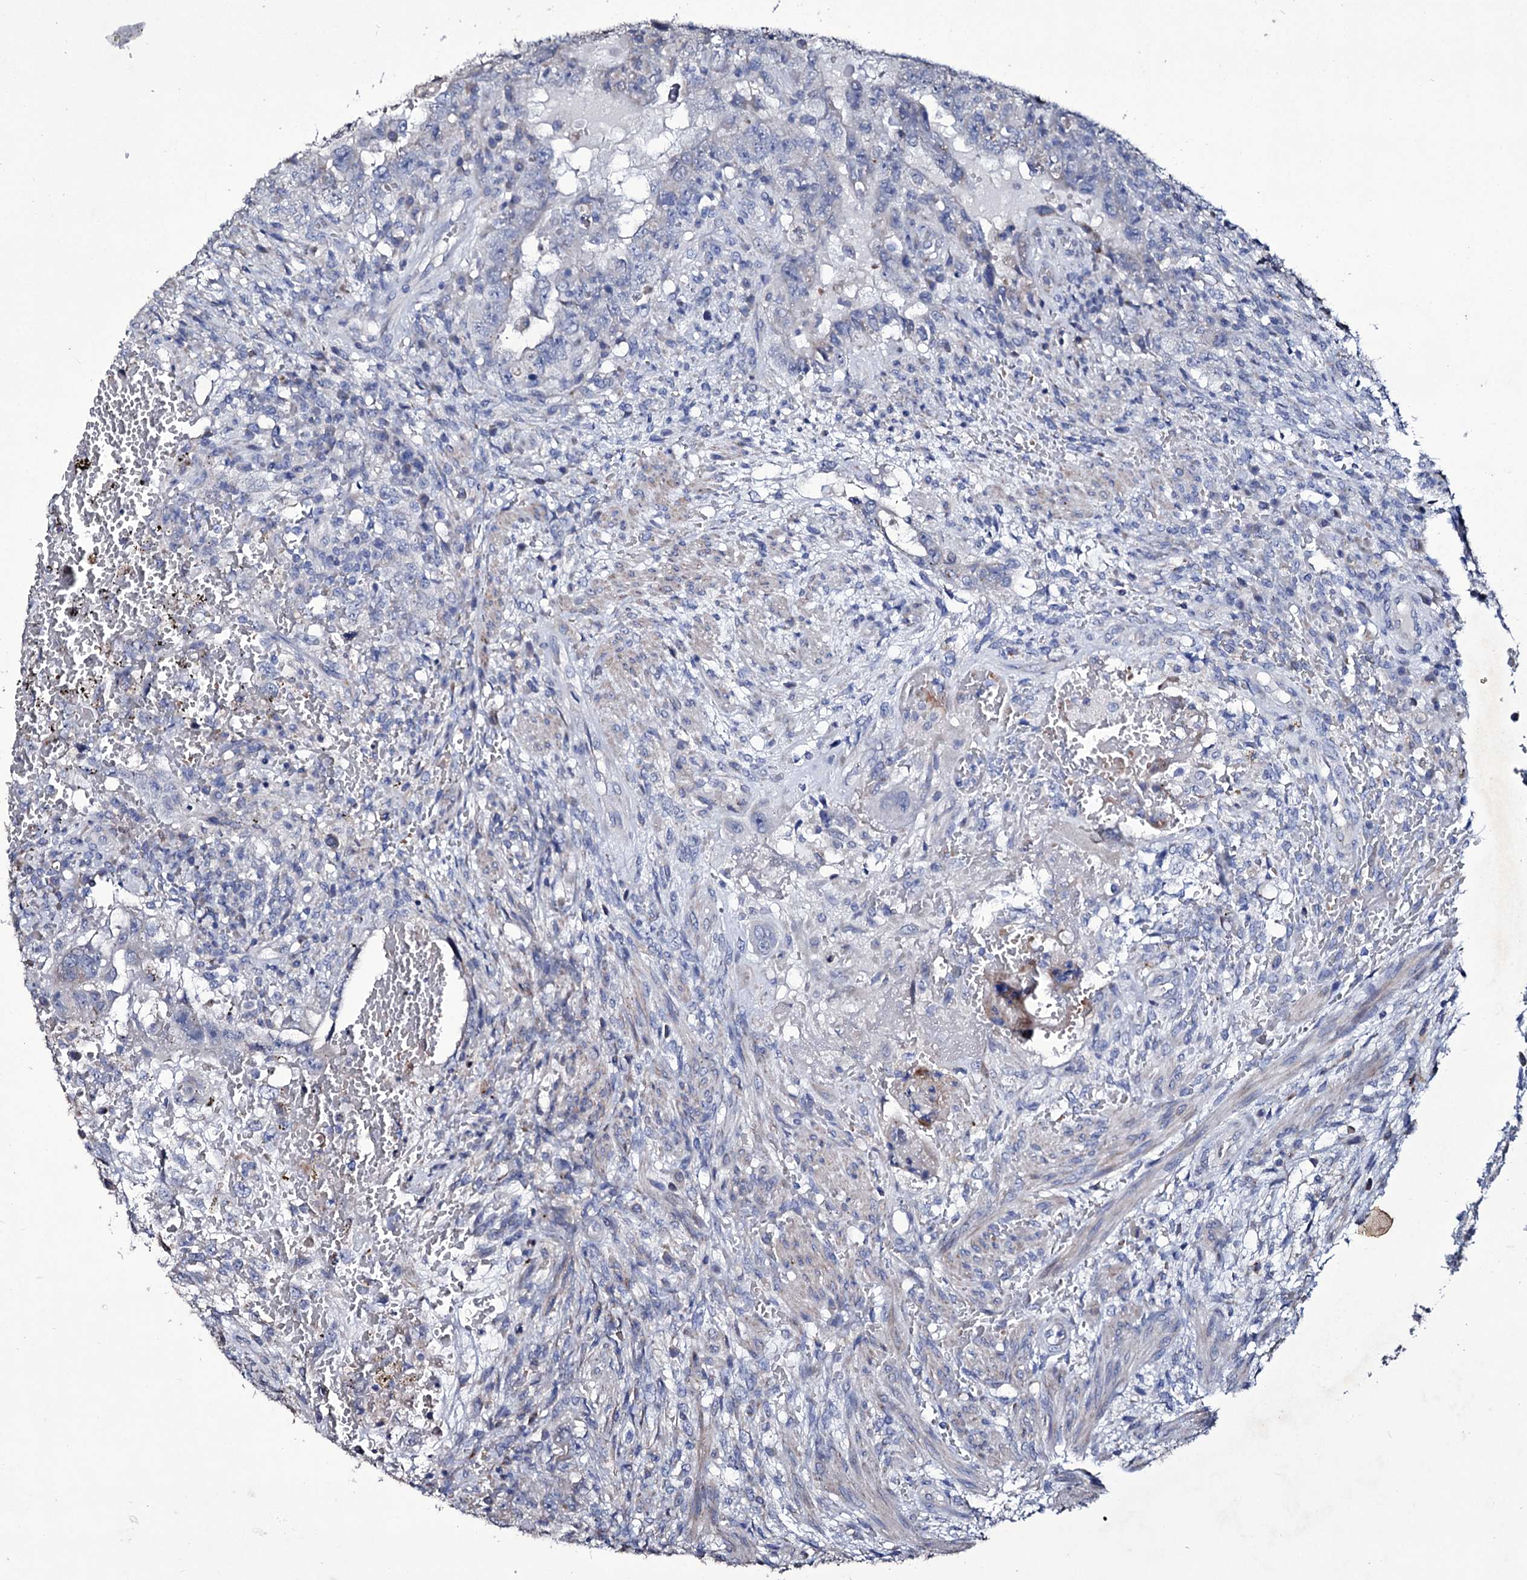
{"staining": {"intensity": "negative", "quantity": "none", "location": "none"}, "tissue": "testis cancer", "cell_type": "Tumor cells", "image_type": "cancer", "snomed": [{"axis": "morphology", "description": "Carcinoma, Embryonal, NOS"}, {"axis": "topography", "description": "Testis"}], "caption": "Immunohistochemical staining of embryonal carcinoma (testis) reveals no significant positivity in tumor cells.", "gene": "TUBGCP5", "patient": {"sex": "male", "age": 26}}